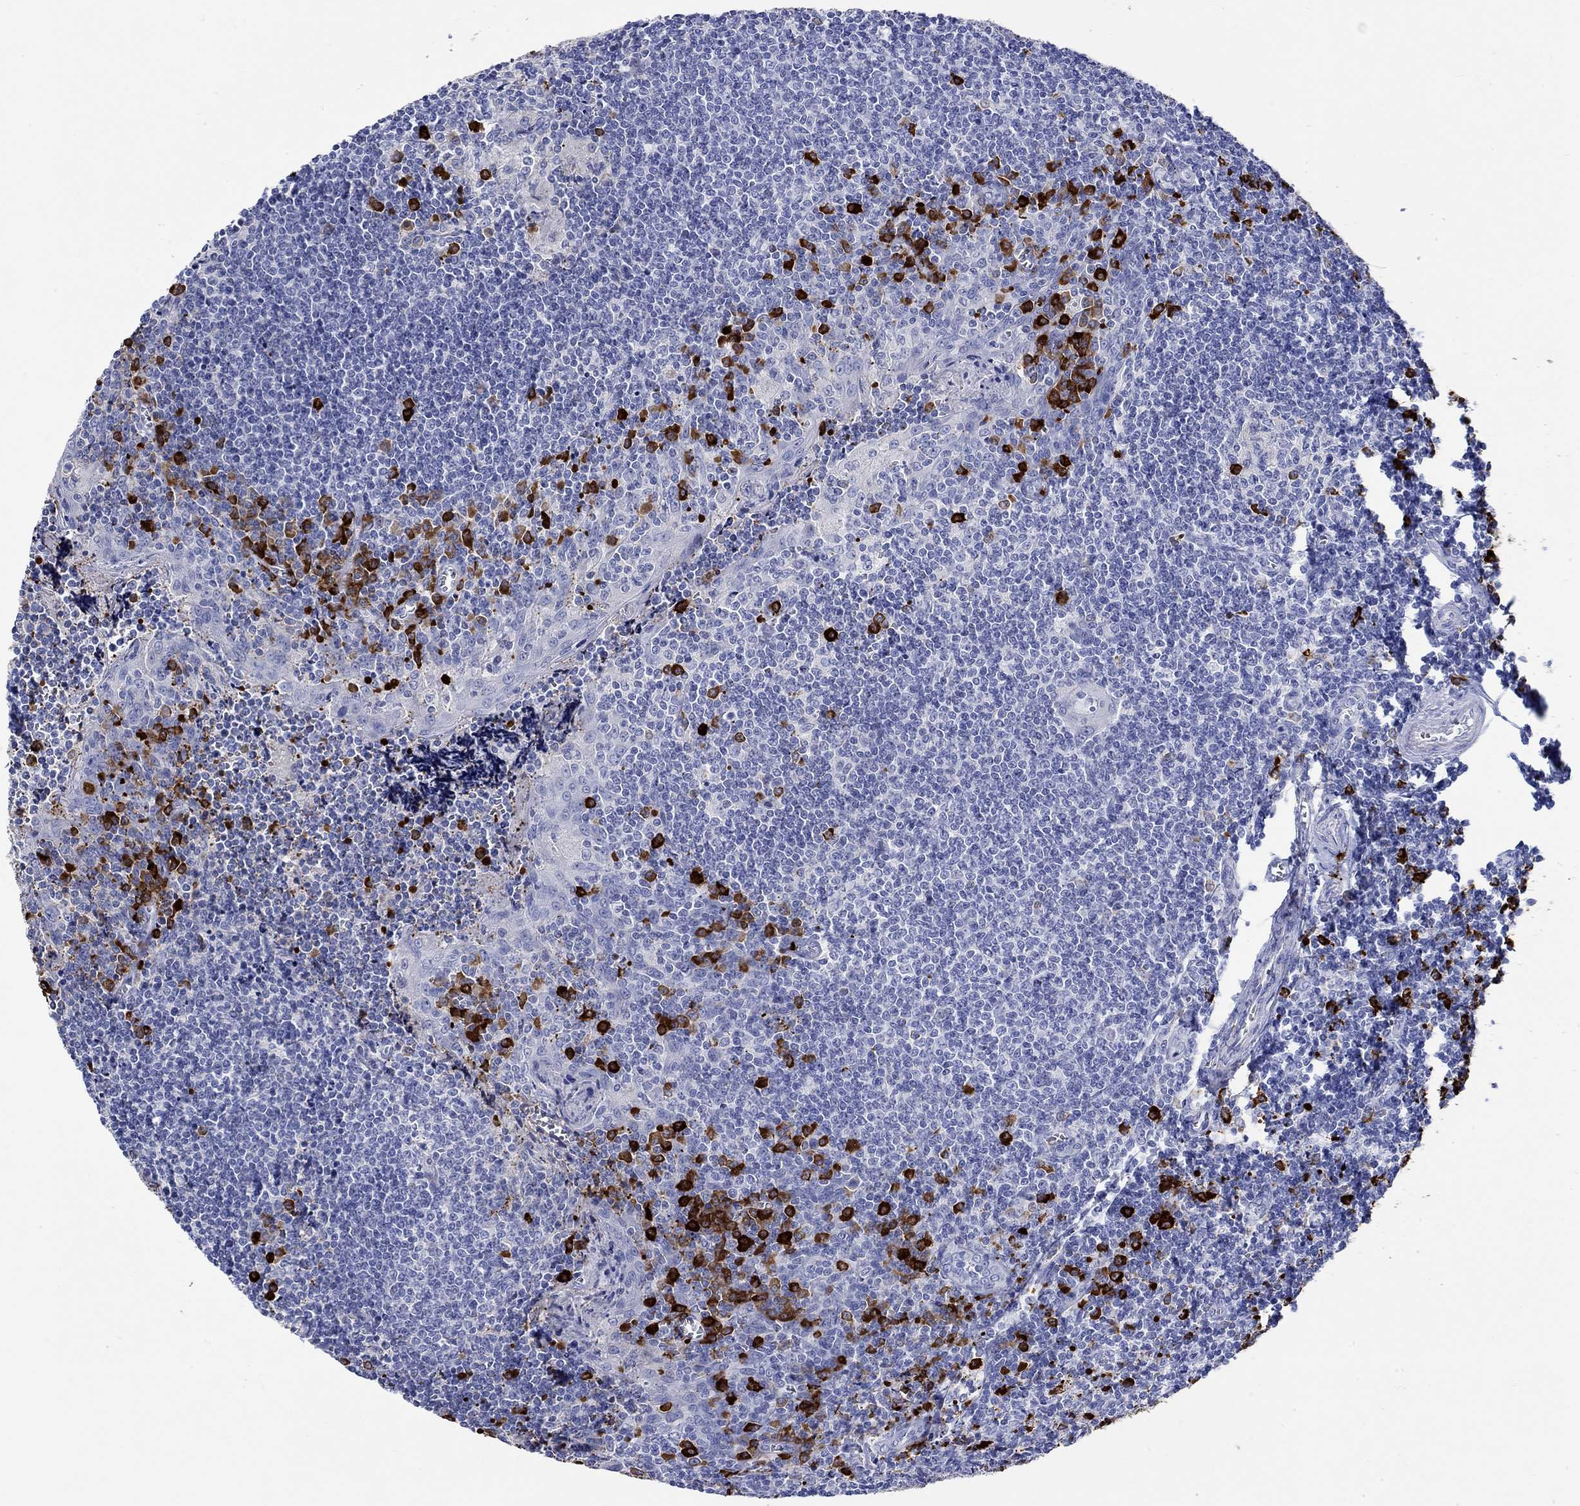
{"staining": {"intensity": "strong", "quantity": "<25%", "location": "cytoplasmic/membranous"}, "tissue": "tonsil", "cell_type": "Germinal center cells", "image_type": "normal", "snomed": [{"axis": "morphology", "description": "Normal tissue, NOS"}, {"axis": "morphology", "description": "Inflammation, NOS"}, {"axis": "topography", "description": "Tonsil"}], "caption": "Germinal center cells demonstrate strong cytoplasmic/membranous expression in approximately <25% of cells in normal tonsil. Using DAB (3,3'-diaminobenzidine) (brown) and hematoxylin (blue) stains, captured at high magnification using brightfield microscopy.", "gene": "P2RY6", "patient": {"sex": "female", "age": 31}}